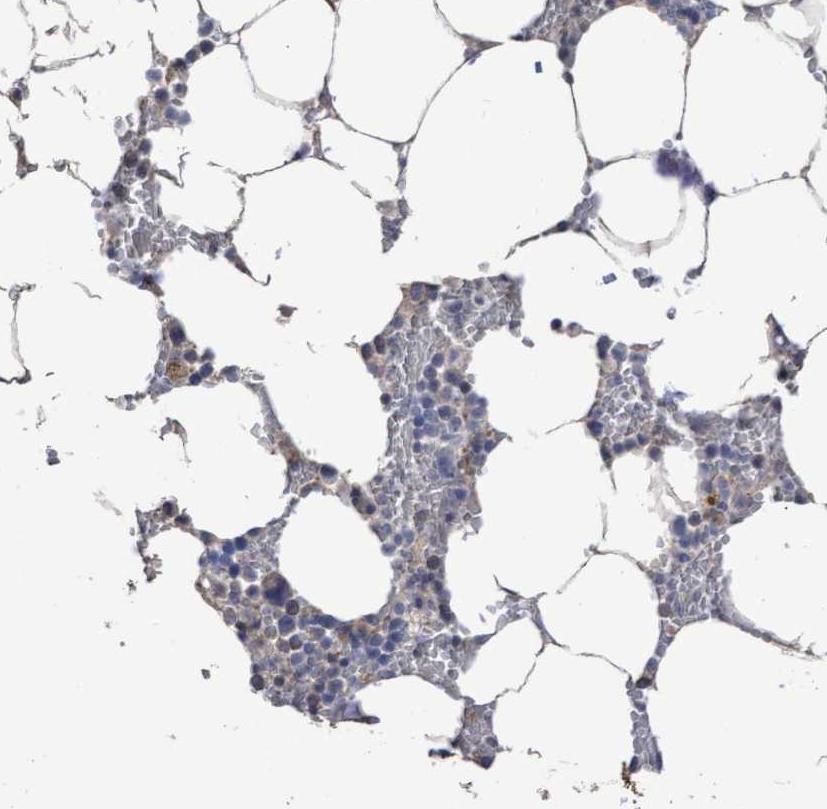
{"staining": {"intensity": "weak", "quantity": "<25%", "location": "cytoplasmic/membranous"}, "tissue": "bone marrow", "cell_type": "Hematopoietic cells", "image_type": "normal", "snomed": [{"axis": "morphology", "description": "Normal tissue, NOS"}, {"axis": "topography", "description": "Bone marrow"}], "caption": "DAB (3,3'-diaminobenzidine) immunohistochemical staining of benign human bone marrow exhibits no significant positivity in hematopoietic cells.", "gene": "KRT24", "patient": {"sex": "male", "age": 70}}